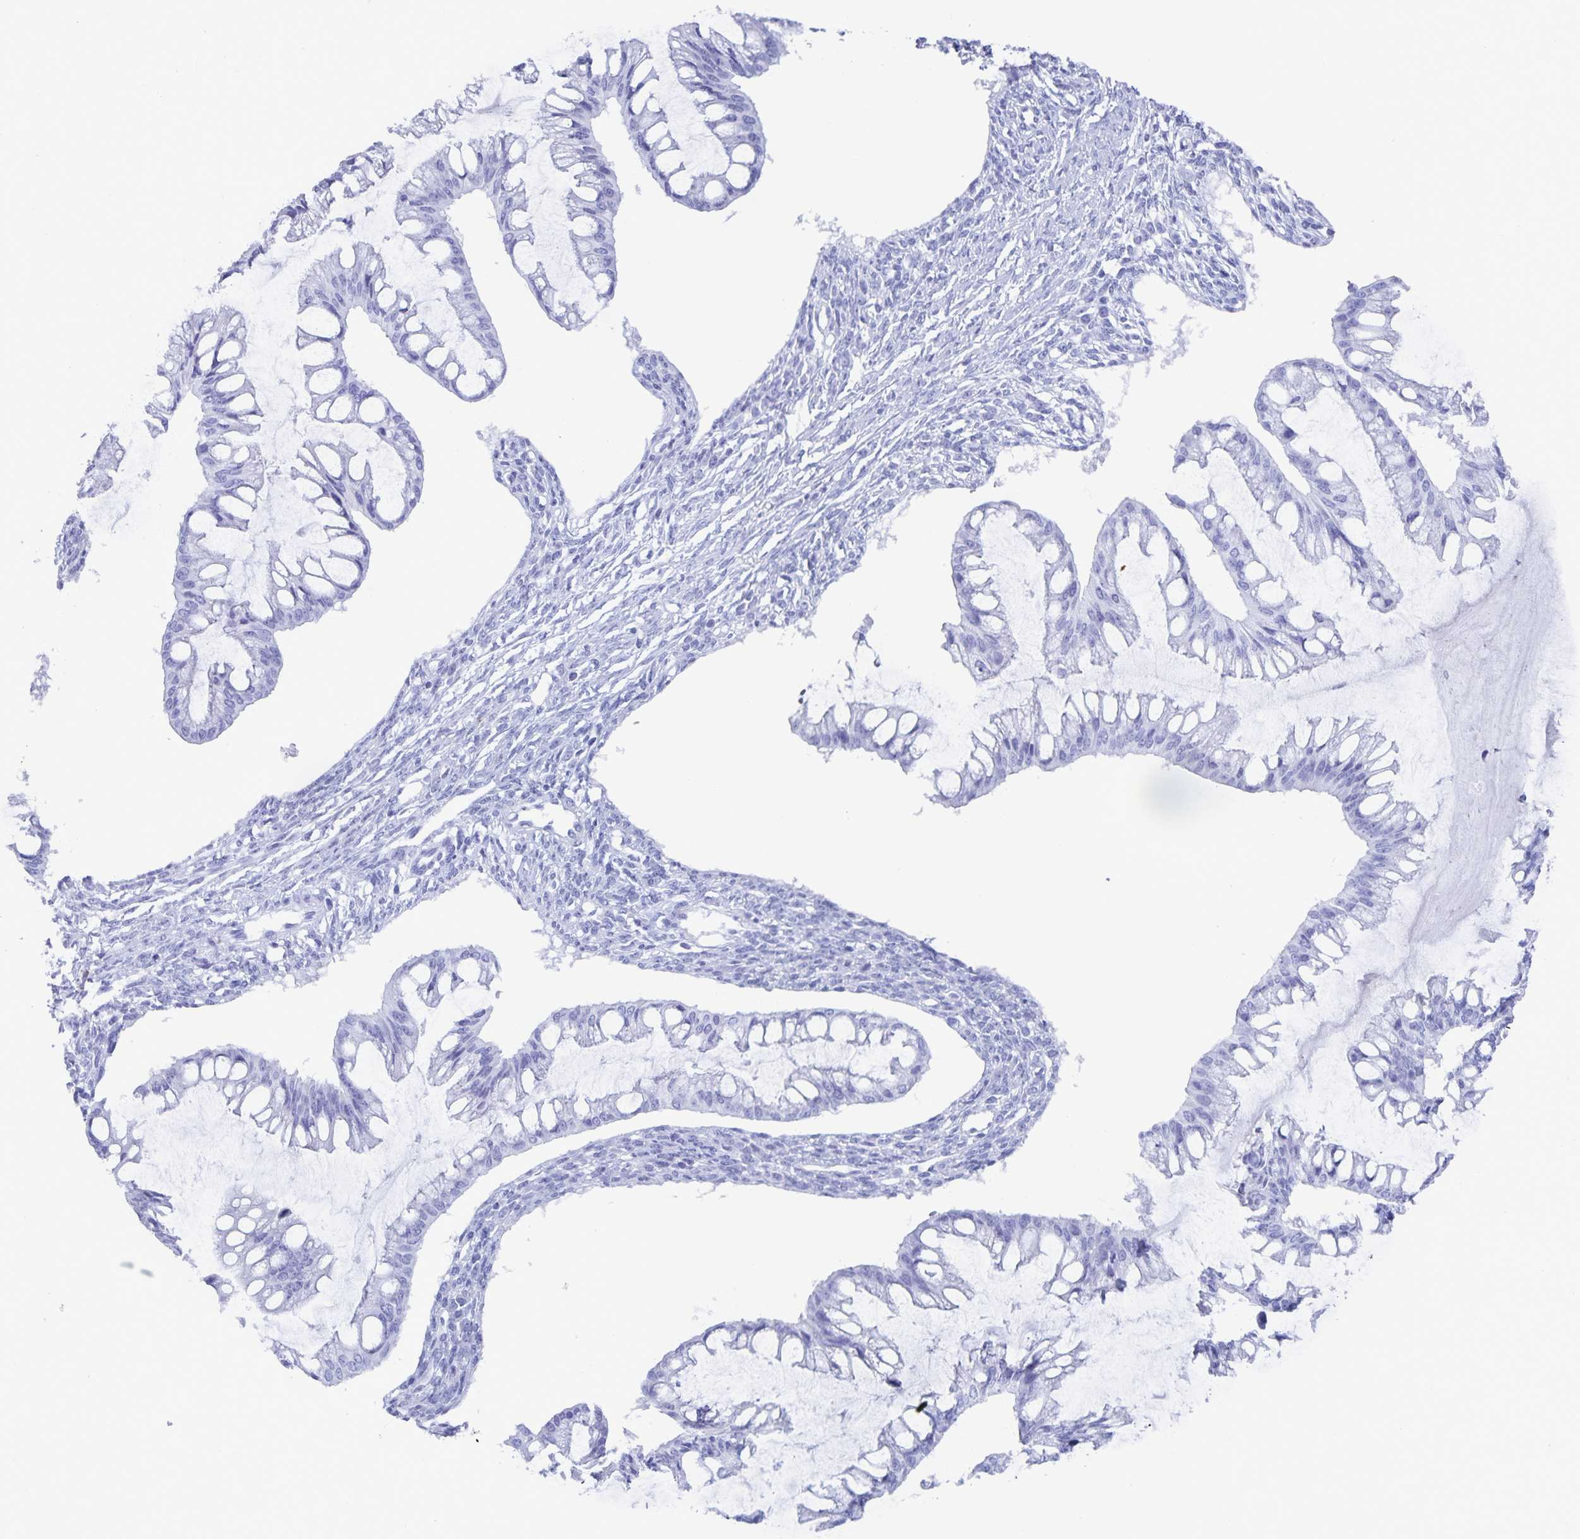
{"staining": {"intensity": "negative", "quantity": "none", "location": "none"}, "tissue": "ovarian cancer", "cell_type": "Tumor cells", "image_type": "cancer", "snomed": [{"axis": "morphology", "description": "Cystadenocarcinoma, mucinous, NOS"}, {"axis": "topography", "description": "Ovary"}], "caption": "DAB (3,3'-diaminobenzidine) immunohistochemical staining of human ovarian mucinous cystadenocarcinoma exhibits no significant positivity in tumor cells.", "gene": "AQP4", "patient": {"sex": "female", "age": 73}}